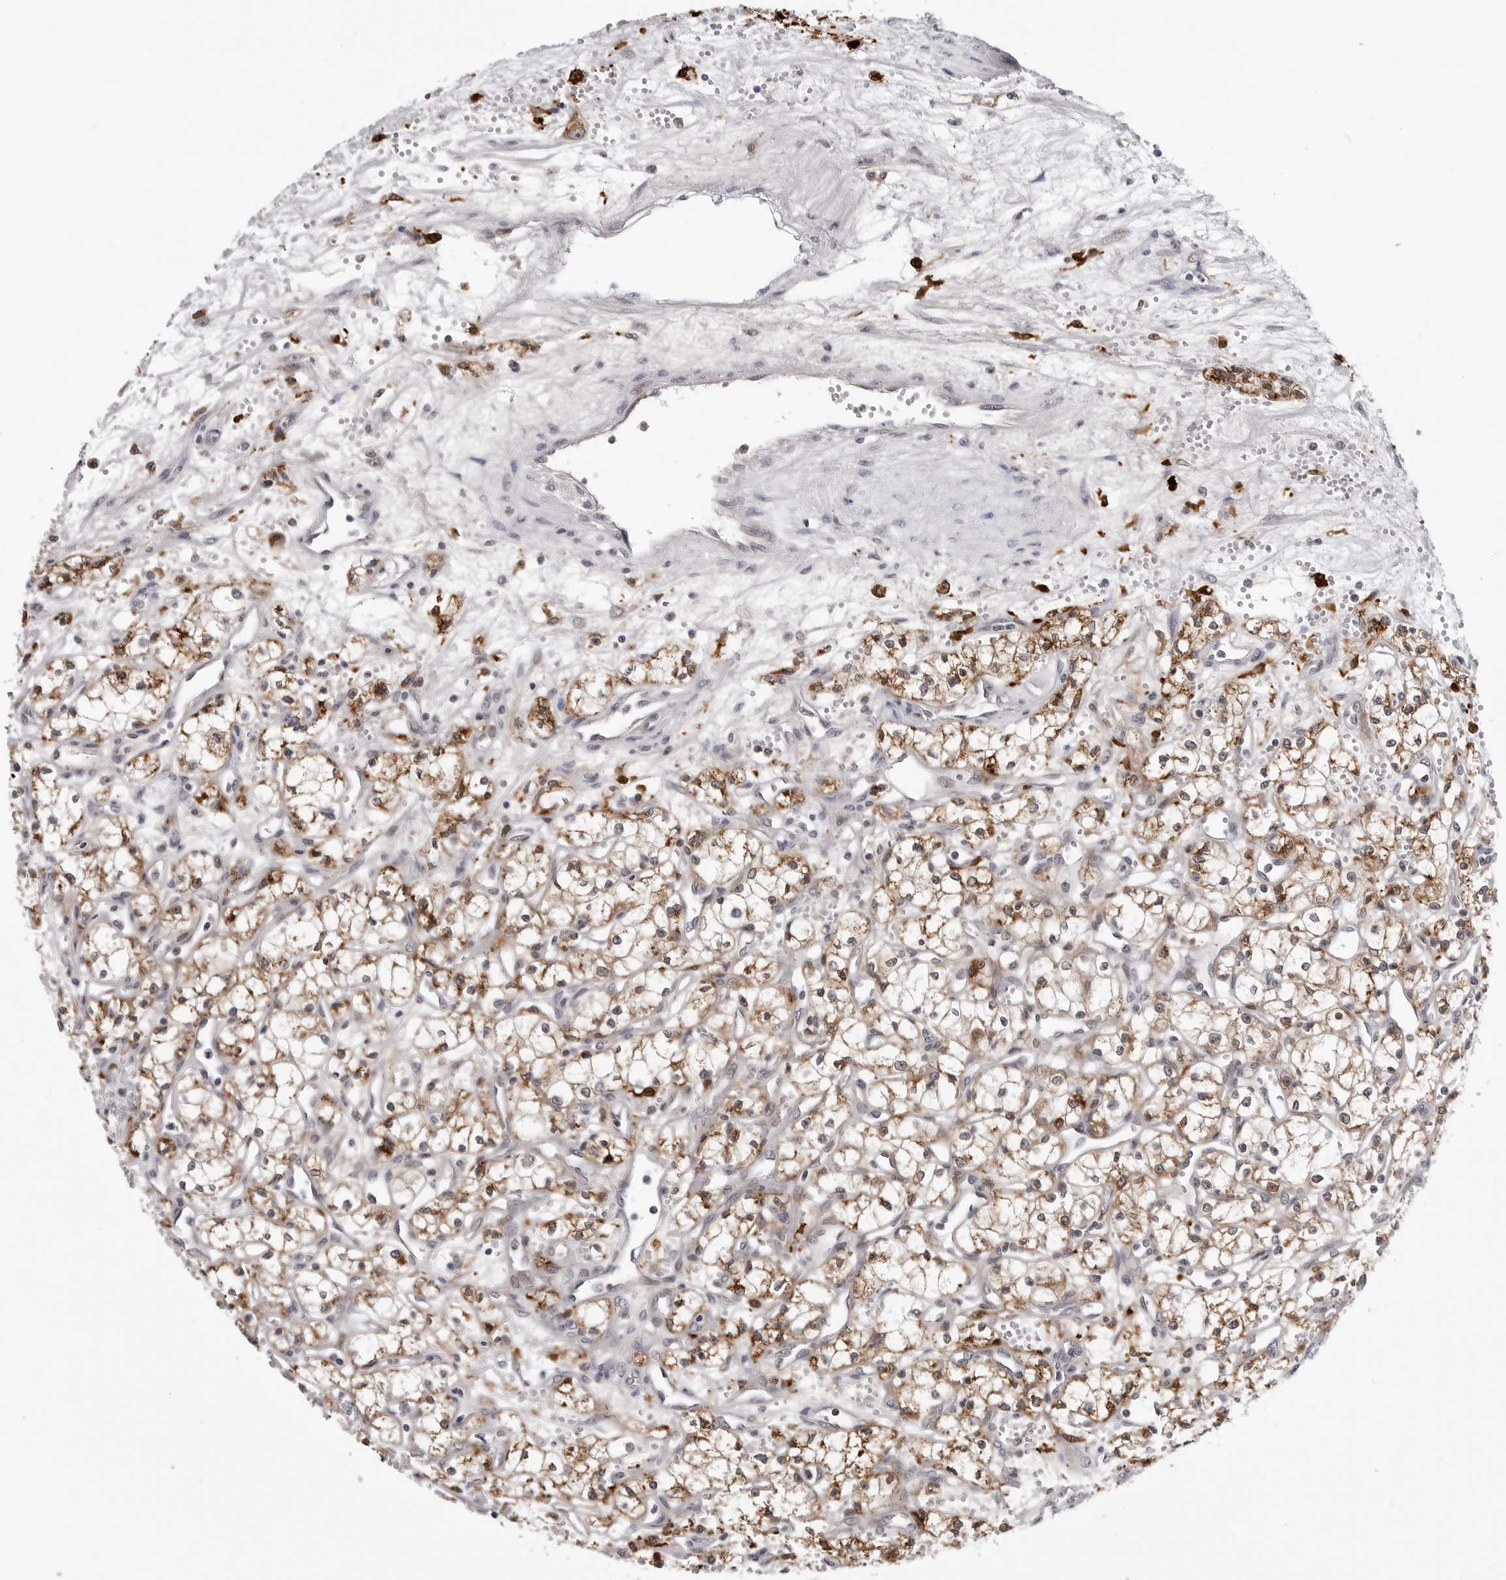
{"staining": {"intensity": "moderate", "quantity": ">75%", "location": "cytoplasmic/membranous"}, "tissue": "renal cancer", "cell_type": "Tumor cells", "image_type": "cancer", "snomed": [{"axis": "morphology", "description": "Adenocarcinoma, NOS"}, {"axis": "topography", "description": "Kidney"}], "caption": "About >75% of tumor cells in renal cancer (adenocarcinoma) exhibit moderate cytoplasmic/membranous protein positivity as visualized by brown immunohistochemical staining.", "gene": "CDK20", "patient": {"sex": "male", "age": 59}}